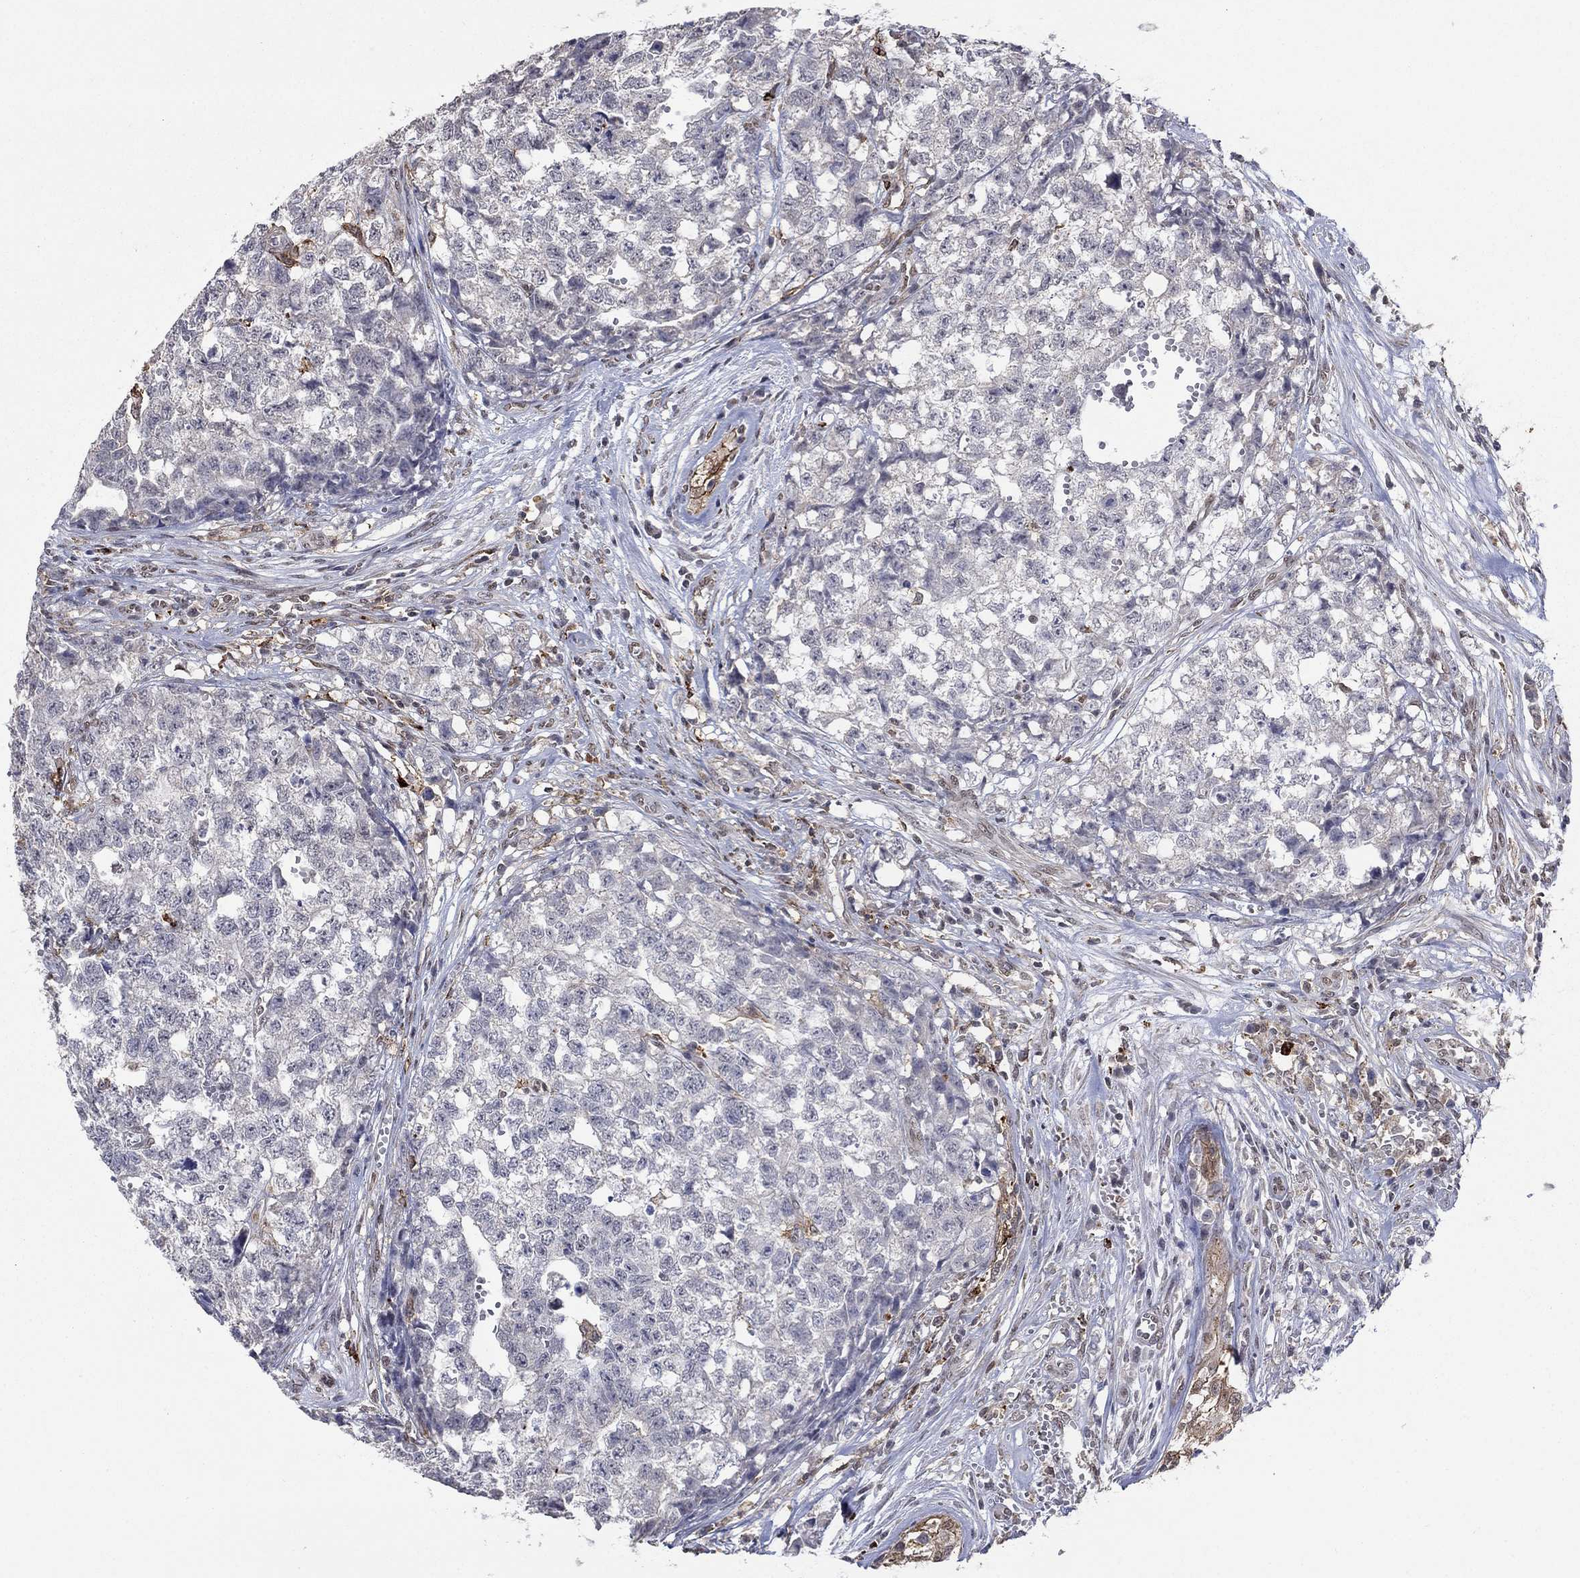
{"staining": {"intensity": "negative", "quantity": "none", "location": "none"}, "tissue": "testis cancer", "cell_type": "Tumor cells", "image_type": "cancer", "snomed": [{"axis": "morphology", "description": "Seminoma, NOS"}, {"axis": "morphology", "description": "Carcinoma, Embryonal, NOS"}, {"axis": "topography", "description": "Testis"}], "caption": "Testis cancer stained for a protein using immunohistochemistry reveals no expression tumor cells.", "gene": "GRIA3", "patient": {"sex": "male", "age": 22}}